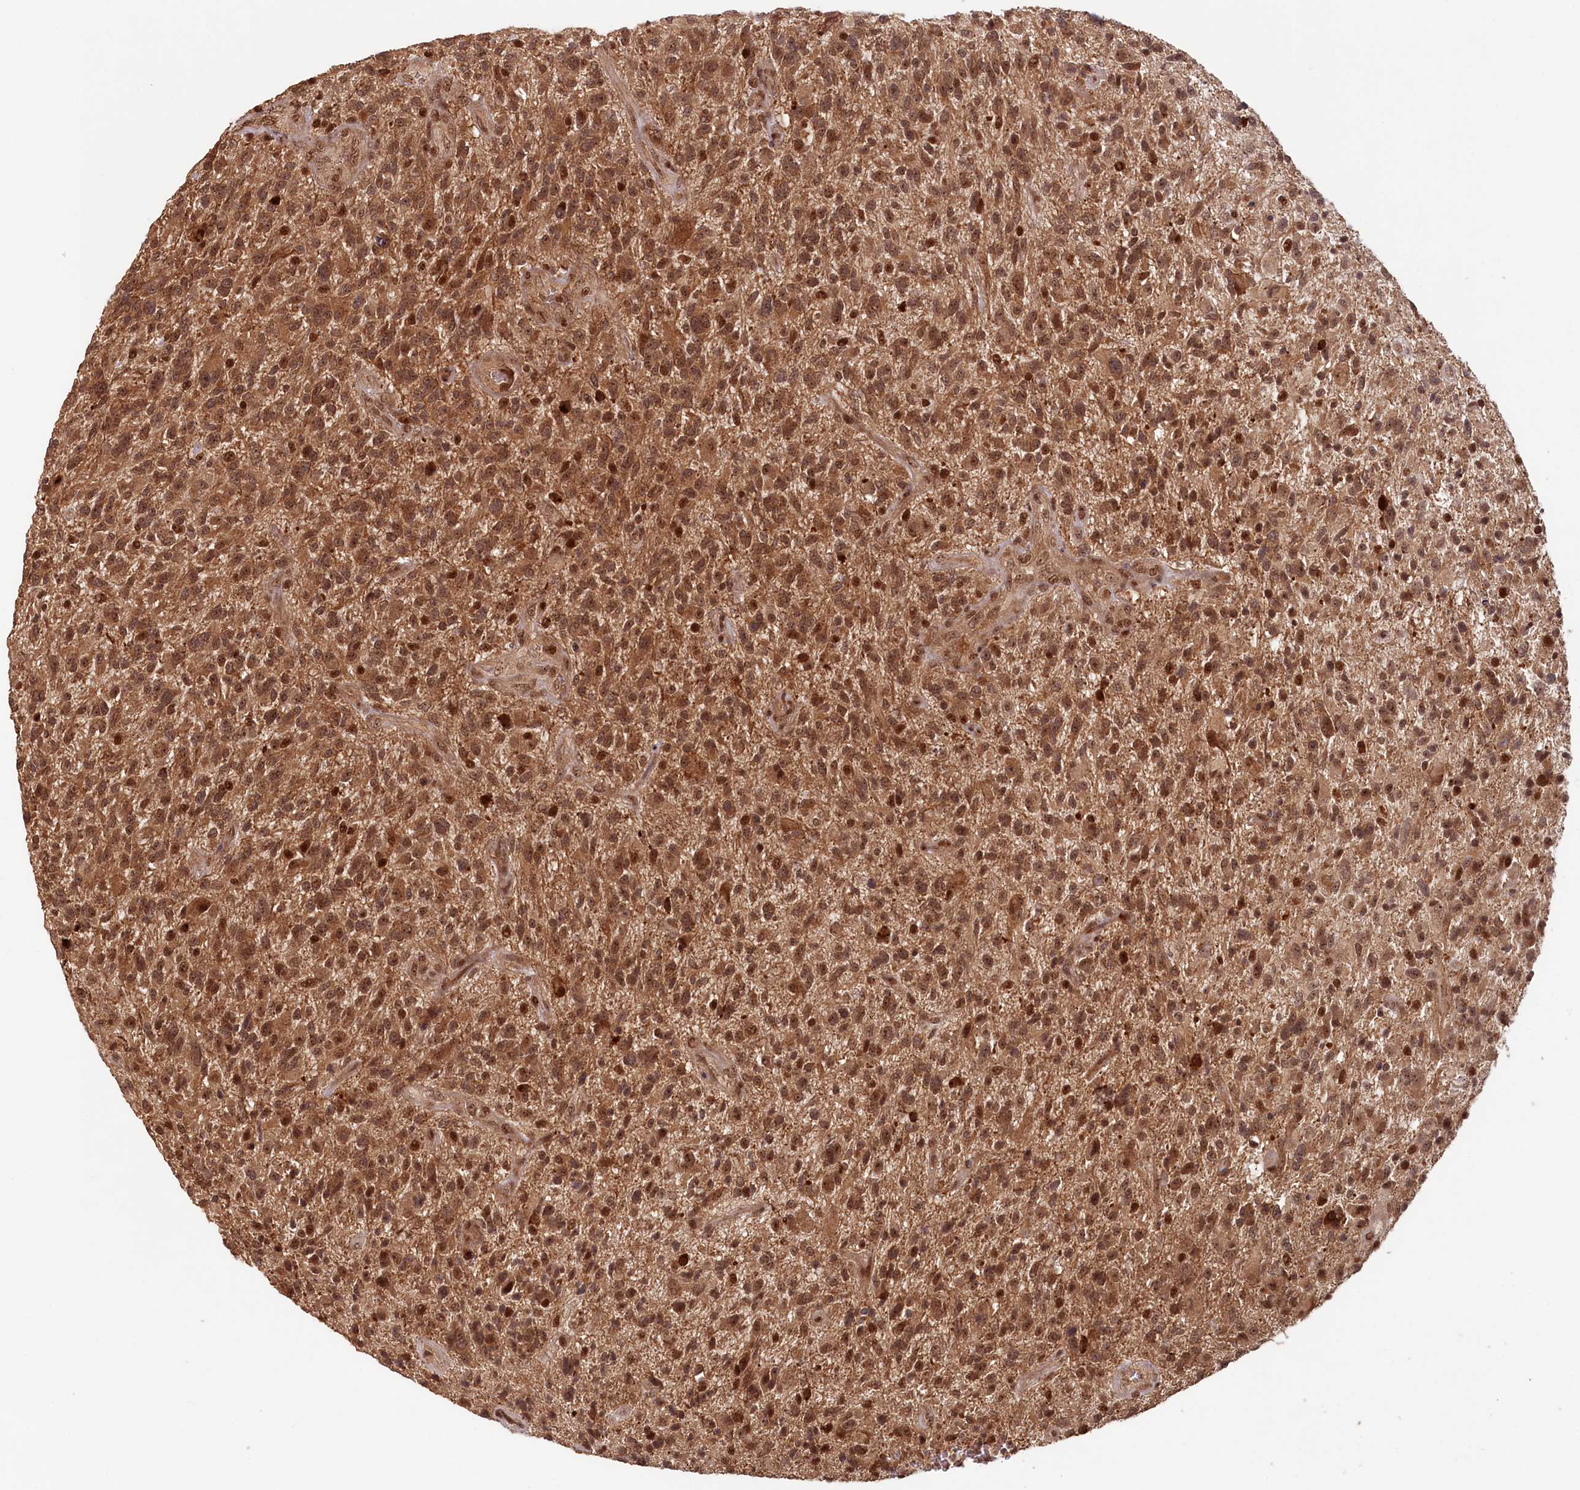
{"staining": {"intensity": "strong", "quantity": ">75%", "location": "cytoplasmic/membranous,nuclear"}, "tissue": "glioma", "cell_type": "Tumor cells", "image_type": "cancer", "snomed": [{"axis": "morphology", "description": "Glioma, malignant, High grade"}, {"axis": "topography", "description": "Brain"}], "caption": "This image exhibits immunohistochemistry staining of malignant glioma (high-grade), with high strong cytoplasmic/membranous and nuclear staining in approximately >75% of tumor cells.", "gene": "WAPL", "patient": {"sex": "male", "age": 47}}